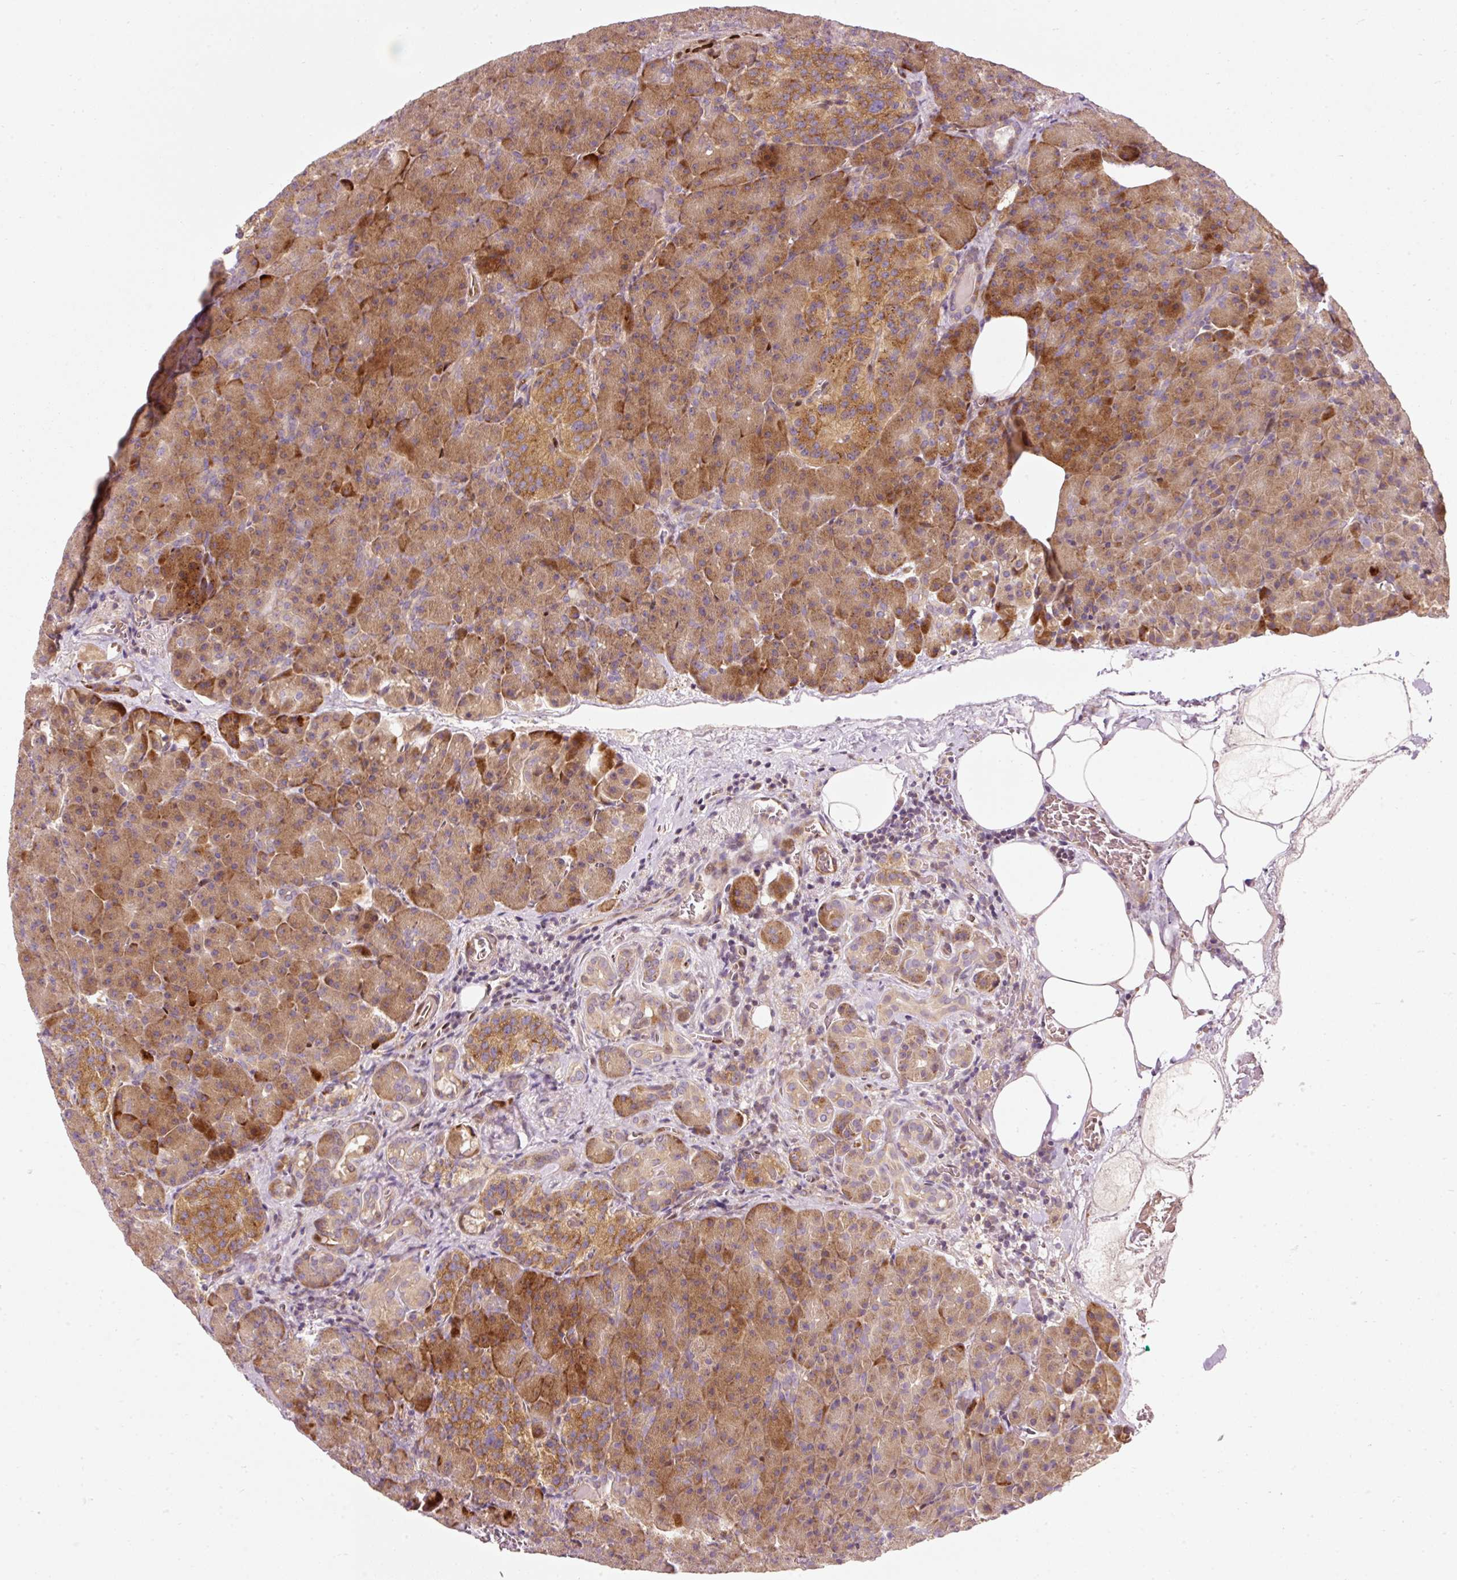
{"staining": {"intensity": "moderate", "quantity": ">75%", "location": "cytoplasmic/membranous"}, "tissue": "pancreas", "cell_type": "Exocrine glandular cells", "image_type": "normal", "snomed": [{"axis": "morphology", "description": "Normal tissue, NOS"}, {"axis": "topography", "description": "Pancreas"}], "caption": "Moderate cytoplasmic/membranous staining is present in about >75% of exocrine glandular cells in benign pancreas.", "gene": "NAPA", "patient": {"sex": "female", "age": 74}}